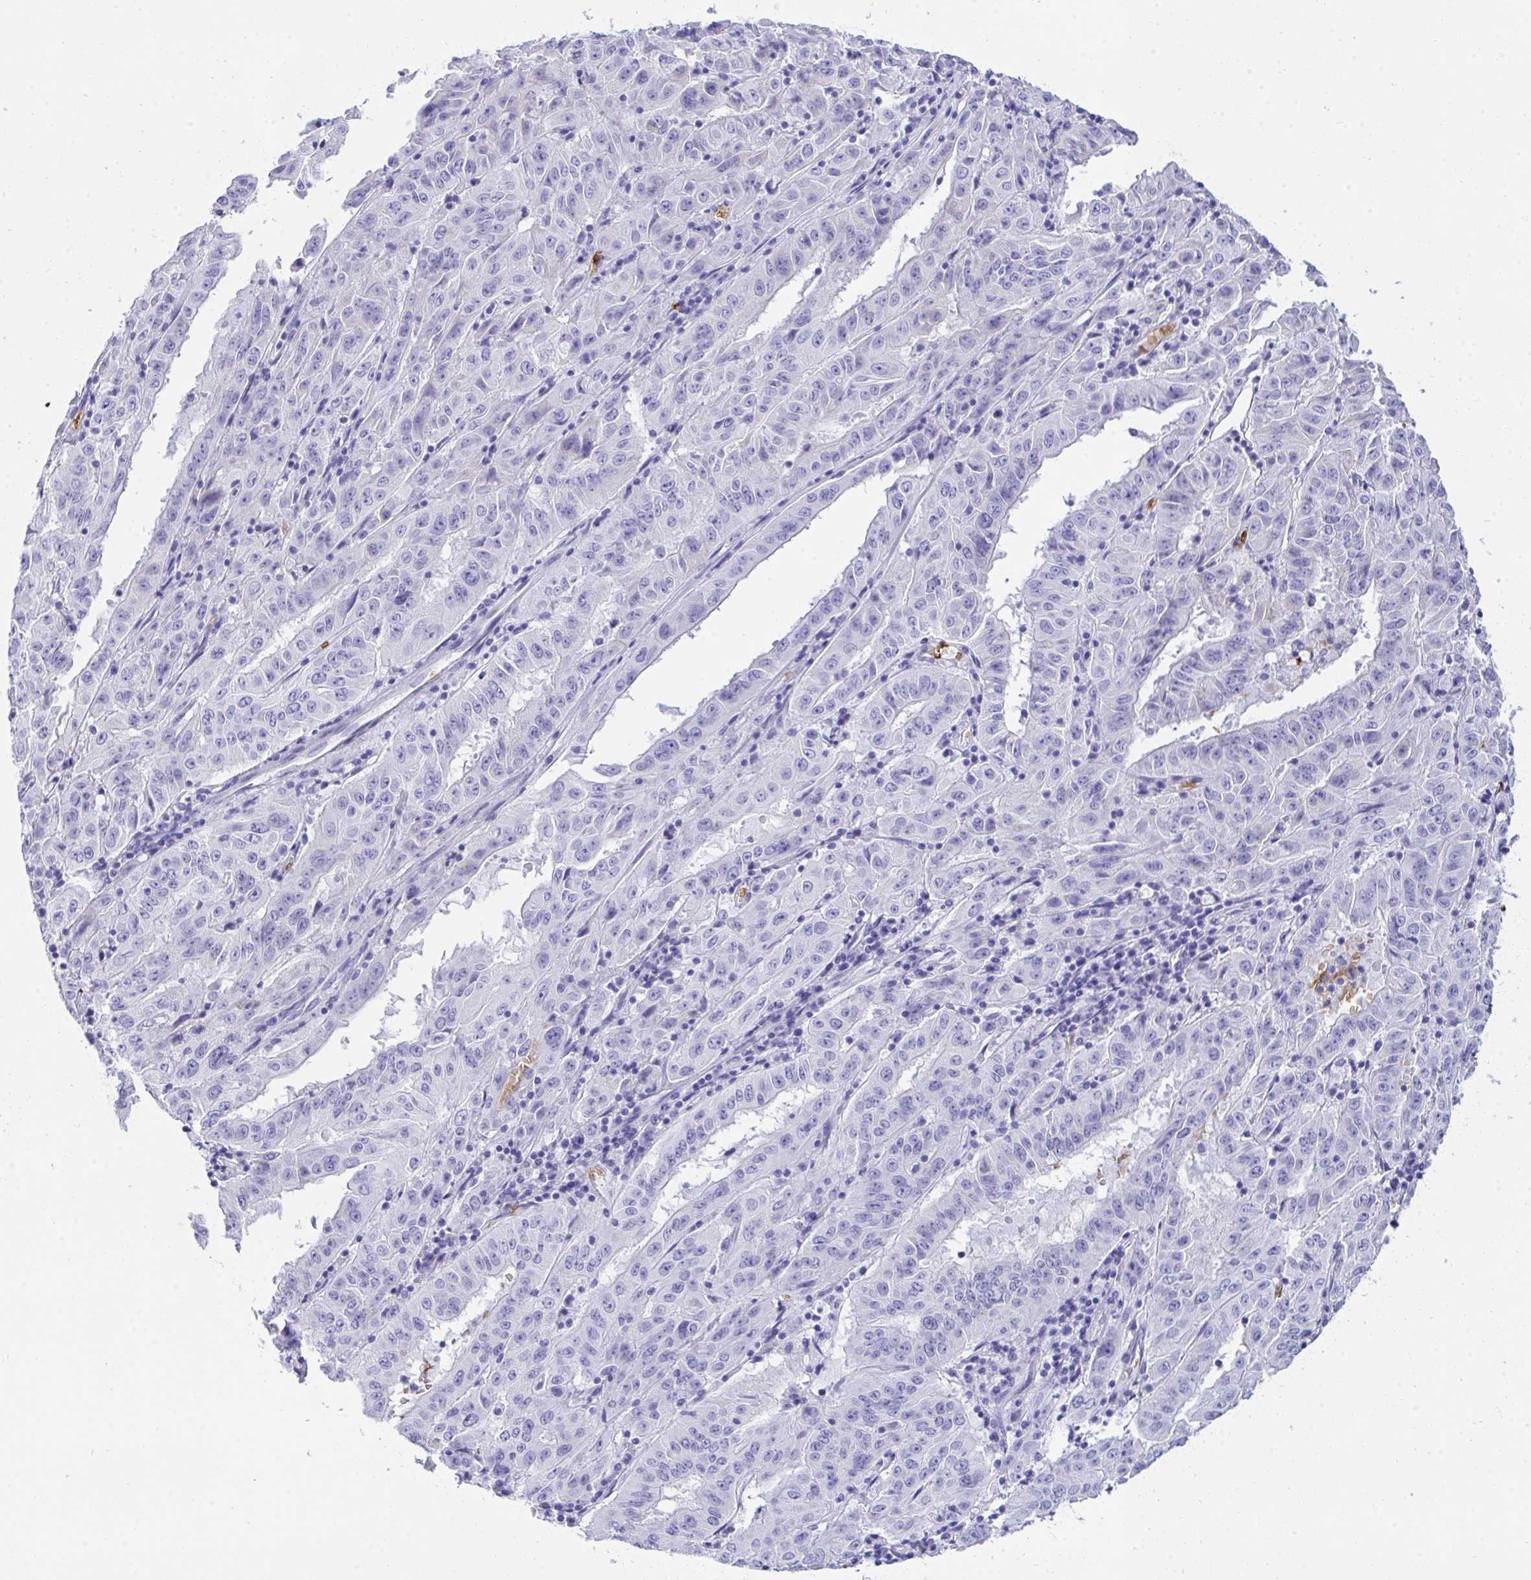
{"staining": {"intensity": "negative", "quantity": "none", "location": "none"}, "tissue": "pancreatic cancer", "cell_type": "Tumor cells", "image_type": "cancer", "snomed": [{"axis": "morphology", "description": "Adenocarcinoma, NOS"}, {"axis": "topography", "description": "Pancreas"}], "caption": "The image shows no significant expression in tumor cells of pancreatic cancer. Nuclei are stained in blue.", "gene": "ANK1", "patient": {"sex": "male", "age": 63}}